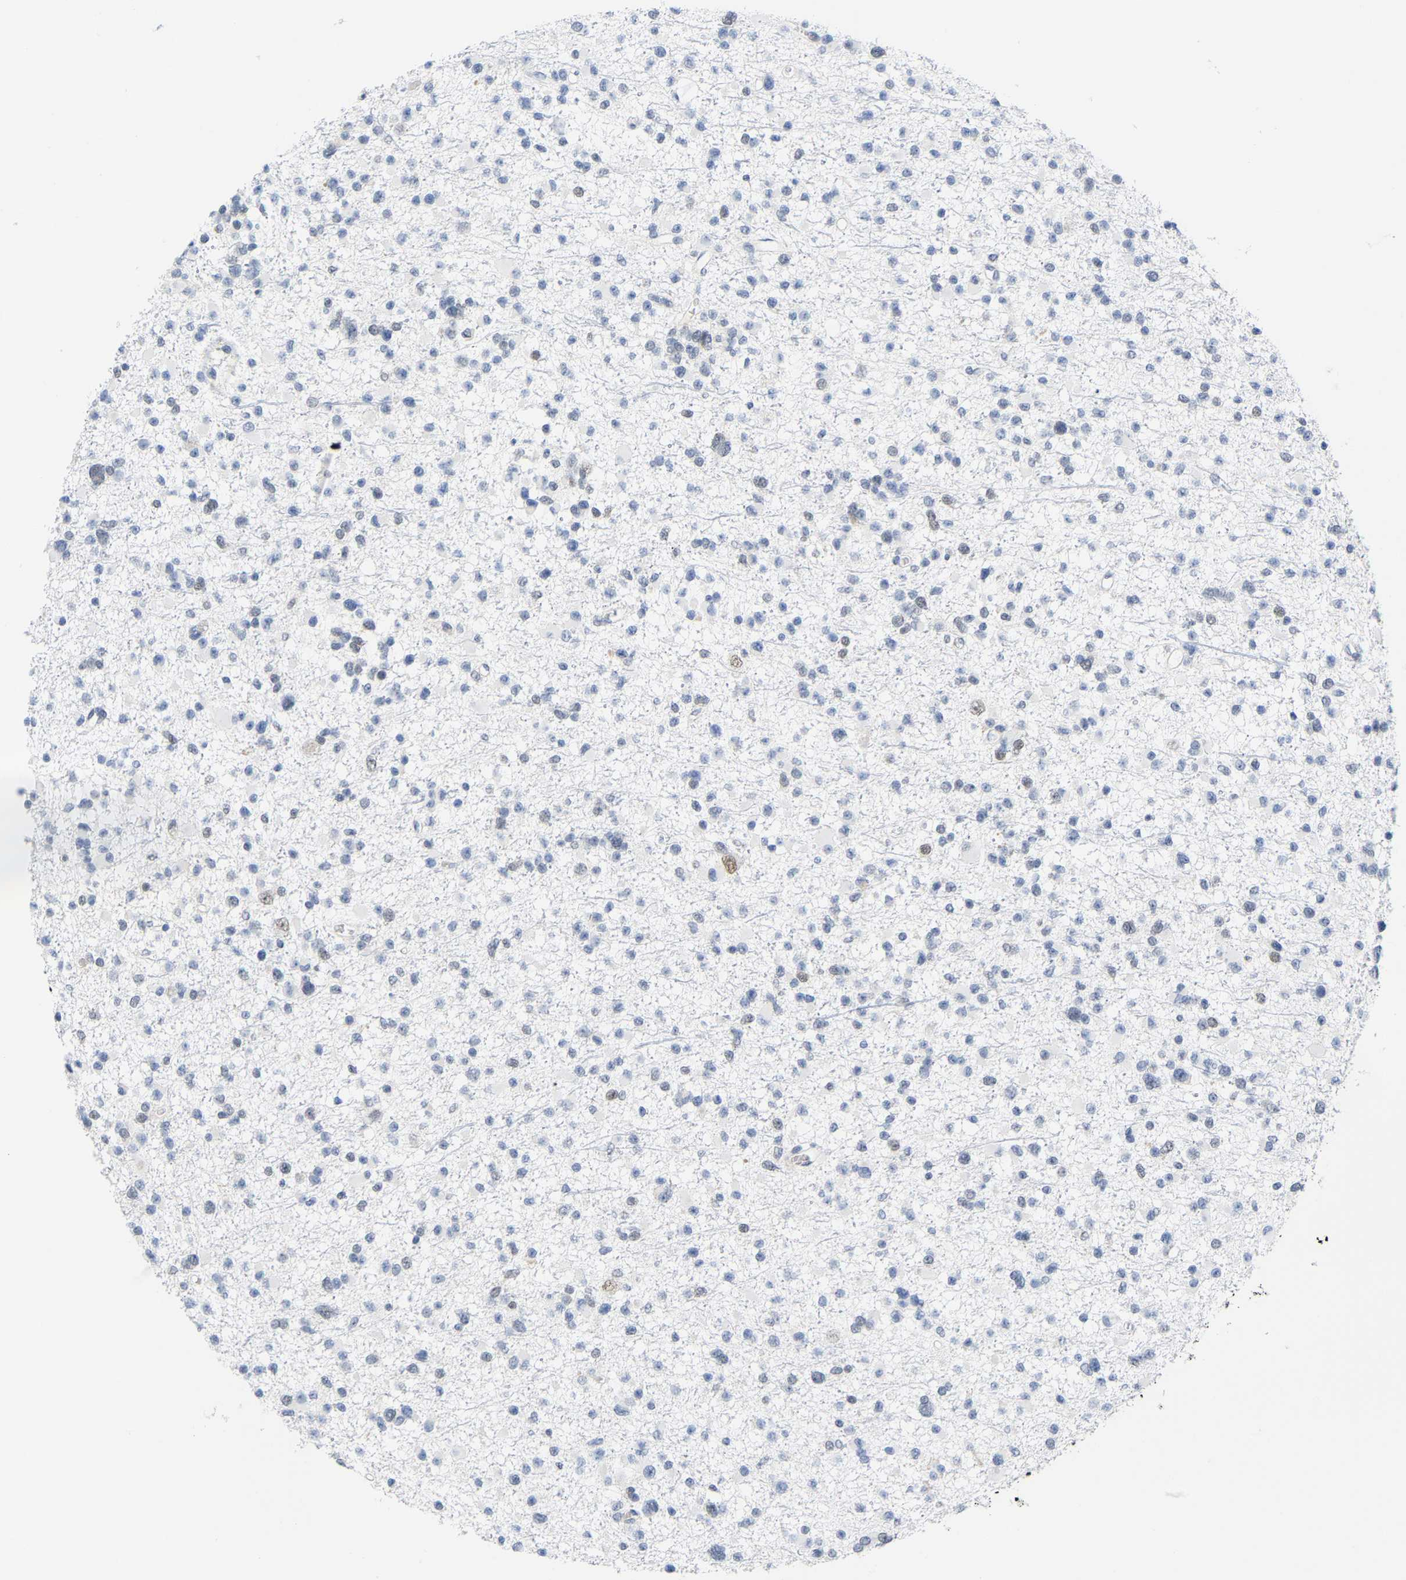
{"staining": {"intensity": "negative", "quantity": "none", "location": "none"}, "tissue": "glioma", "cell_type": "Tumor cells", "image_type": "cancer", "snomed": [{"axis": "morphology", "description": "Glioma, malignant, Low grade"}, {"axis": "topography", "description": "Brain"}], "caption": "Micrograph shows no protein positivity in tumor cells of glioma tissue.", "gene": "FAM180A", "patient": {"sex": "female", "age": 22}}